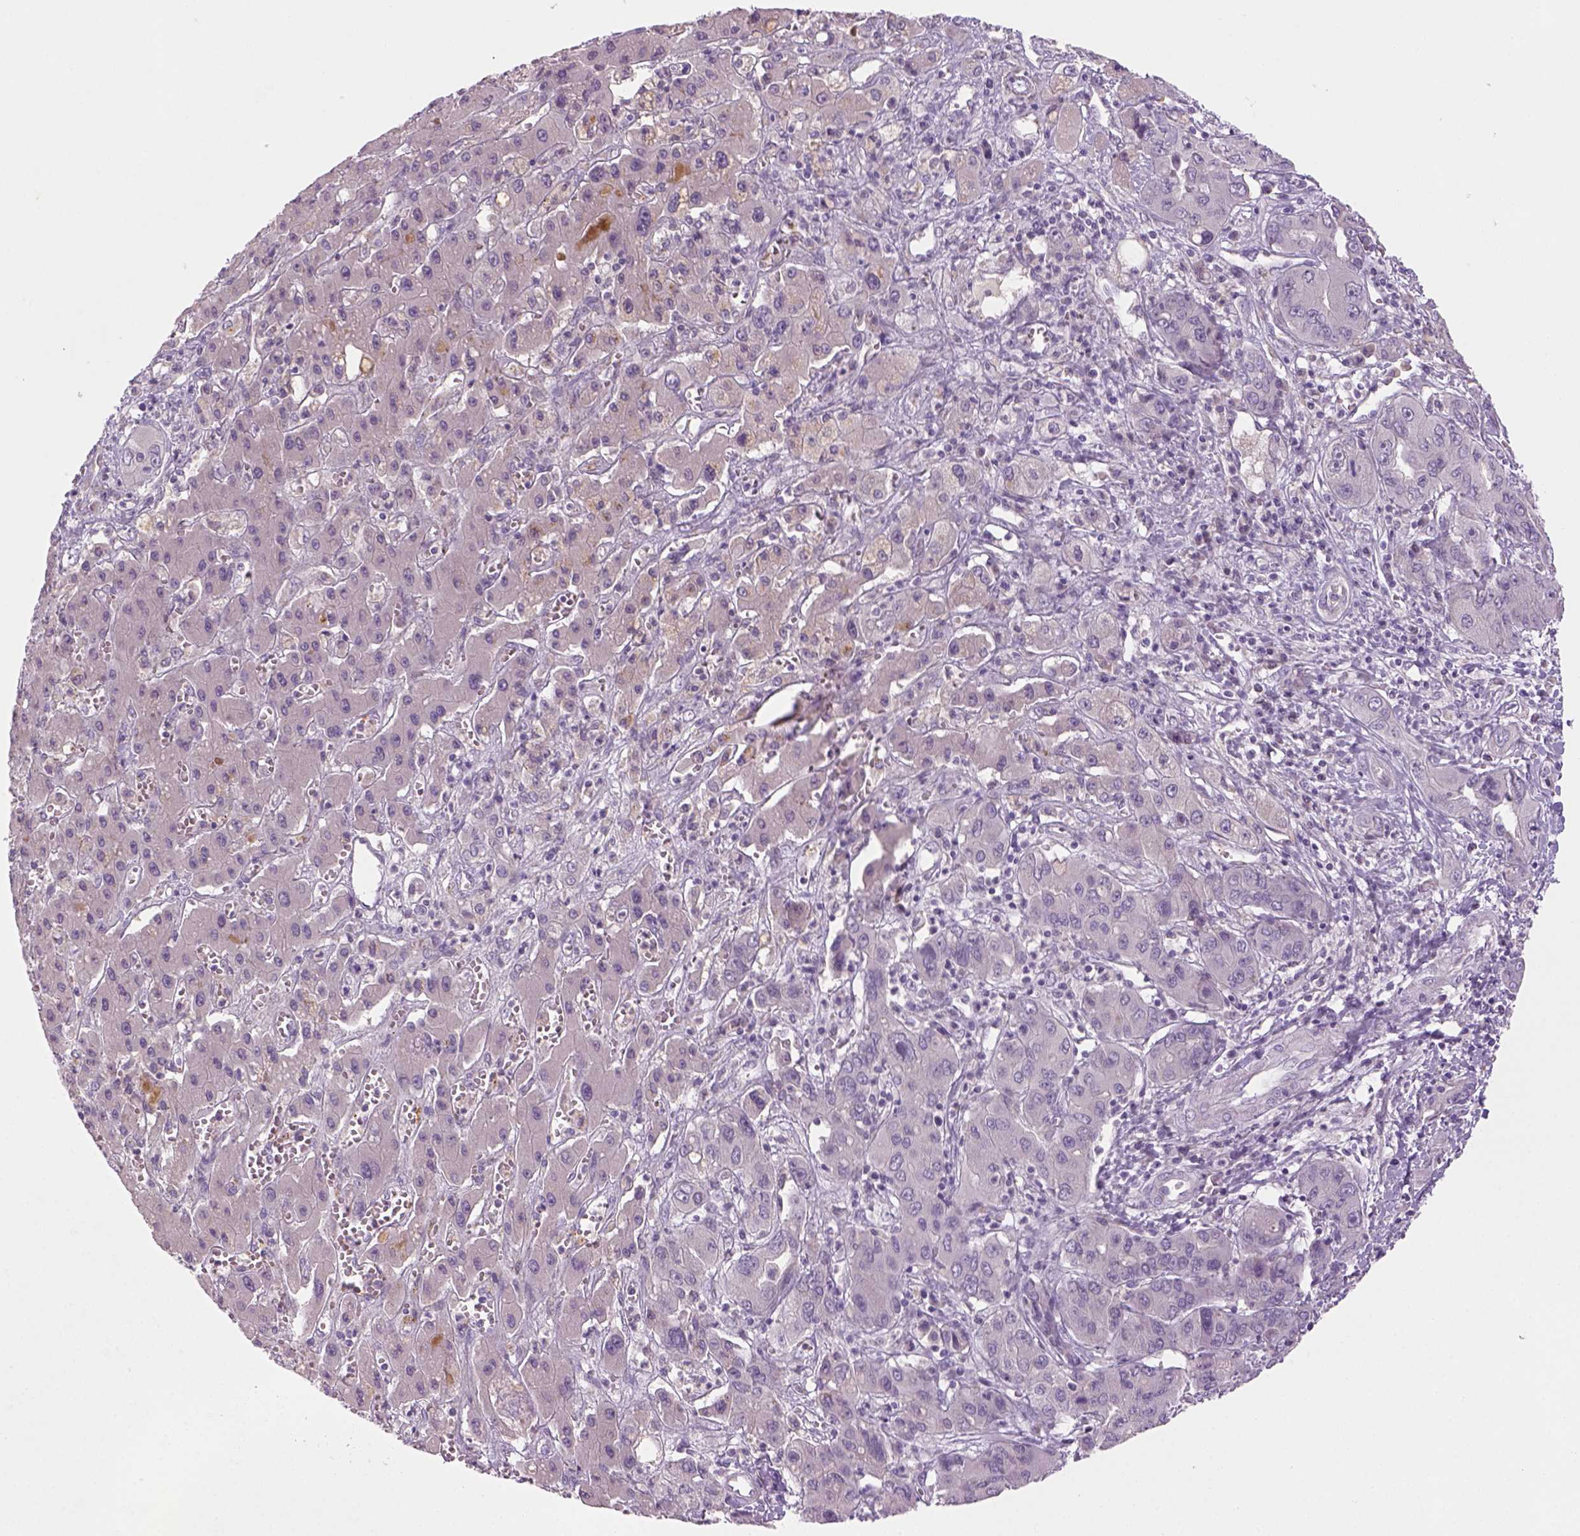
{"staining": {"intensity": "negative", "quantity": "none", "location": "none"}, "tissue": "liver cancer", "cell_type": "Tumor cells", "image_type": "cancer", "snomed": [{"axis": "morphology", "description": "Cholangiocarcinoma"}, {"axis": "topography", "description": "Liver"}], "caption": "High magnification brightfield microscopy of liver cancer stained with DAB (3,3'-diaminobenzidine) (brown) and counterstained with hematoxylin (blue): tumor cells show no significant expression.", "gene": "GFI1B", "patient": {"sex": "male", "age": 67}}